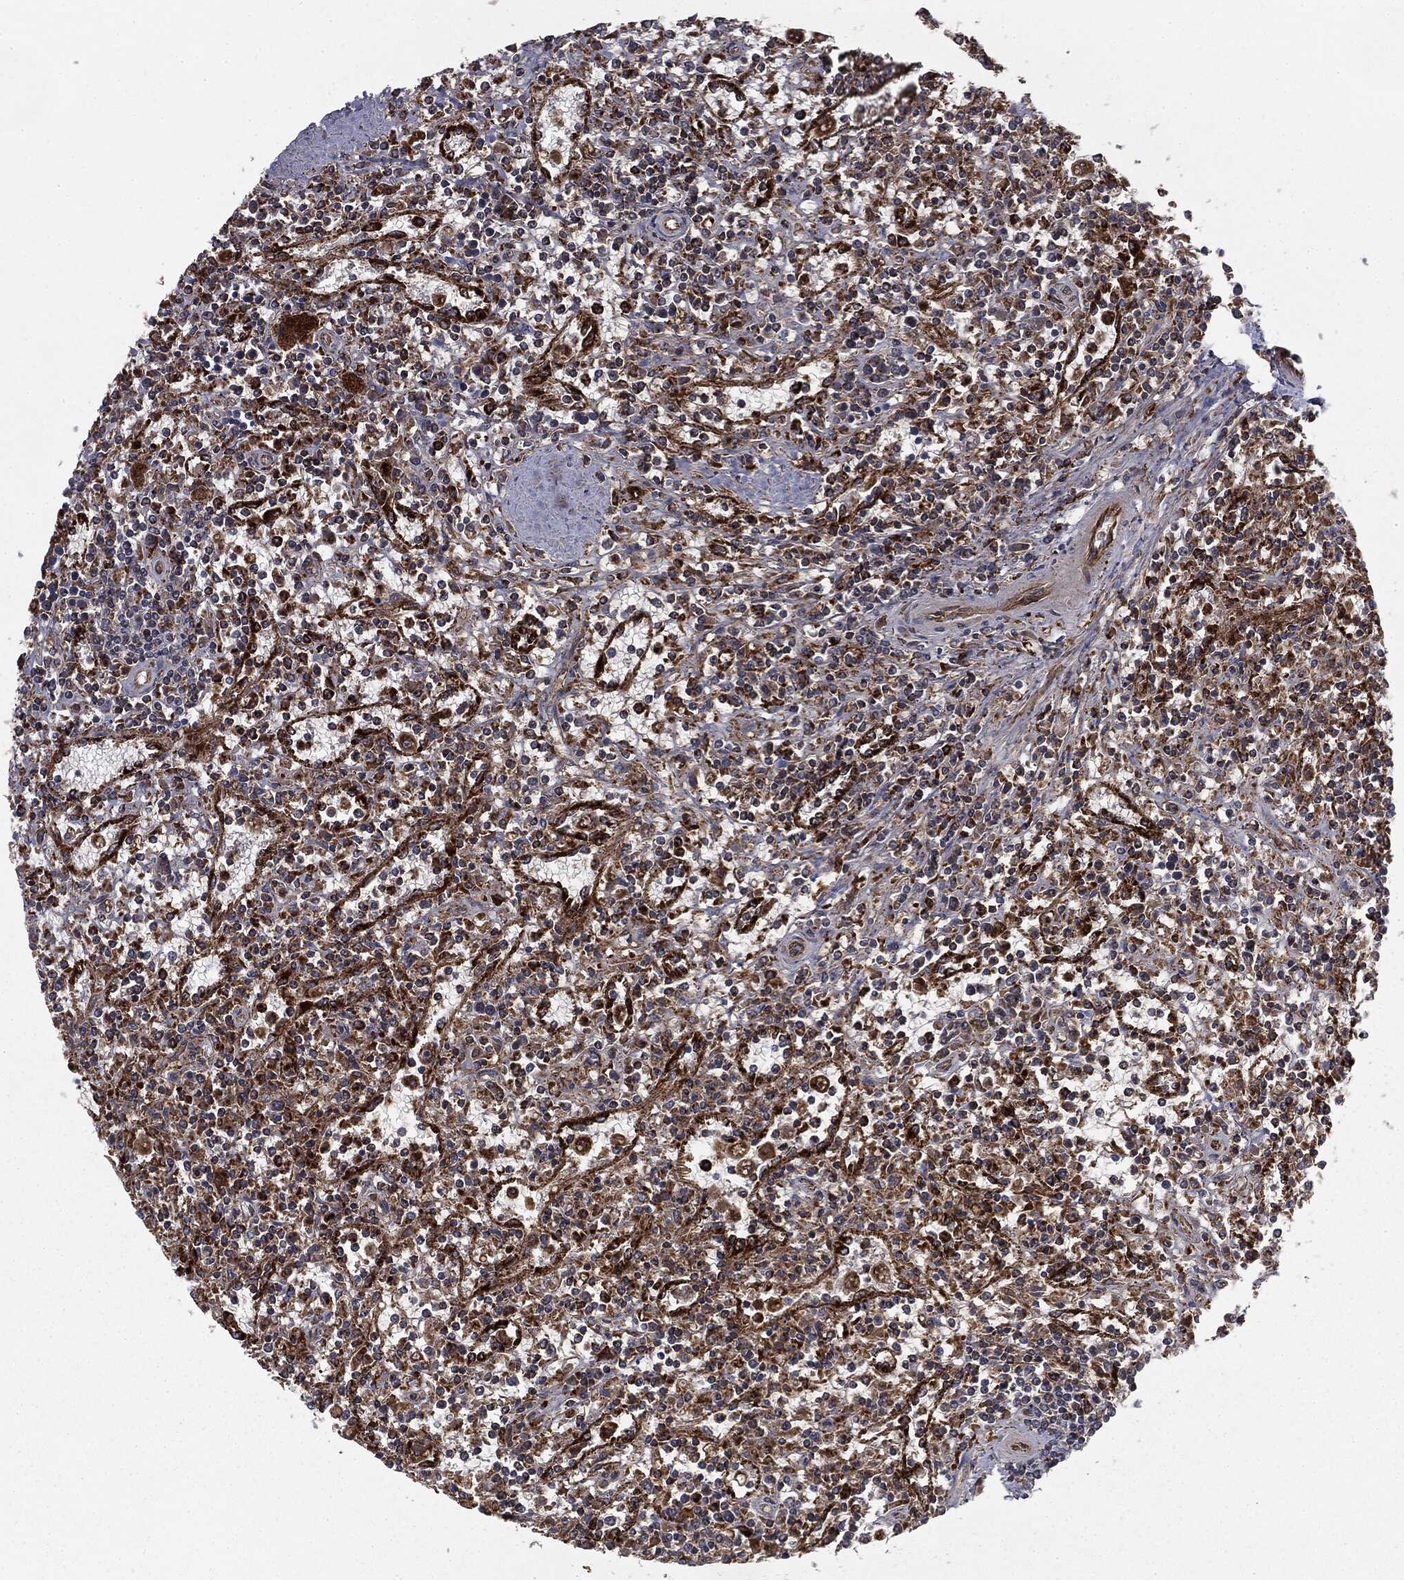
{"staining": {"intensity": "moderate", "quantity": "<25%", "location": "cytoplasmic/membranous"}, "tissue": "lymphoma", "cell_type": "Tumor cells", "image_type": "cancer", "snomed": [{"axis": "morphology", "description": "Malignant lymphoma, non-Hodgkin's type, Low grade"}, {"axis": "topography", "description": "Spleen"}], "caption": "Tumor cells show low levels of moderate cytoplasmic/membranous expression in approximately <25% of cells in human malignant lymphoma, non-Hodgkin's type (low-grade). Using DAB (3,3'-diaminobenzidine) (brown) and hematoxylin (blue) stains, captured at high magnification using brightfield microscopy.", "gene": "CTSA", "patient": {"sex": "male", "age": 62}}